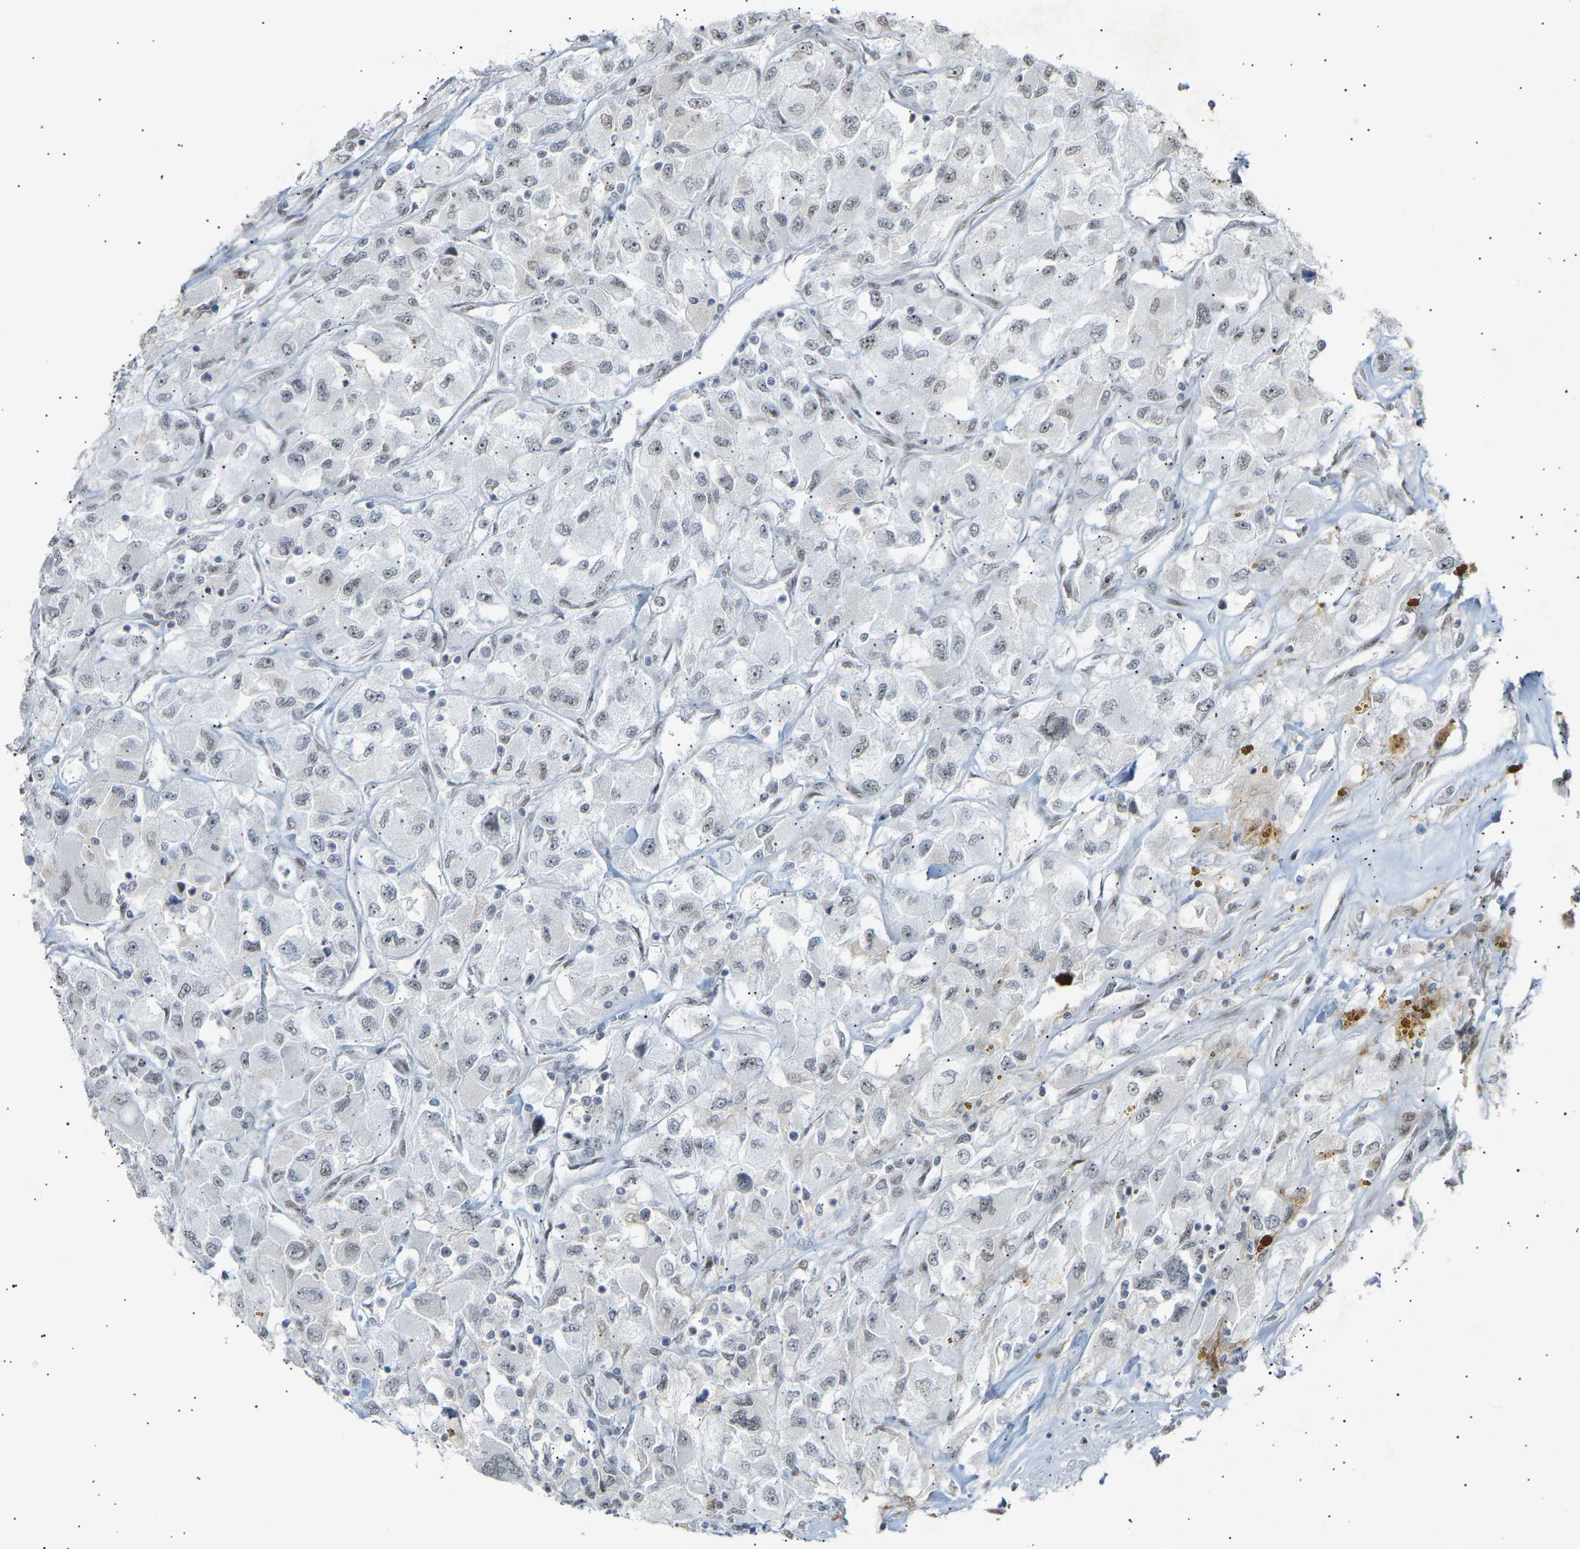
{"staining": {"intensity": "negative", "quantity": "none", "location": "none"}, "tissue": "renal cancer", "cell_type": "Tumor cells", "image_type": "cancer", "snomed": [{"axis": "morphology", "description": "Adenocarcinoma, NOS"}, {"axis": "topography", "description": "Kidney"}], "caption": "IHC photomicrograph of neoplastic tissue: human renal cancer (adenocarcinoma) stained with DAB reveals no significant protein expression in tumor cells. (Stains: DAB immunohistochemistry with hematoxylin counter stain, Microscopy: brightfield microscopy at high magnification).", "gene": "NELFB", "patient": {"sex": "female", "age": 52}}